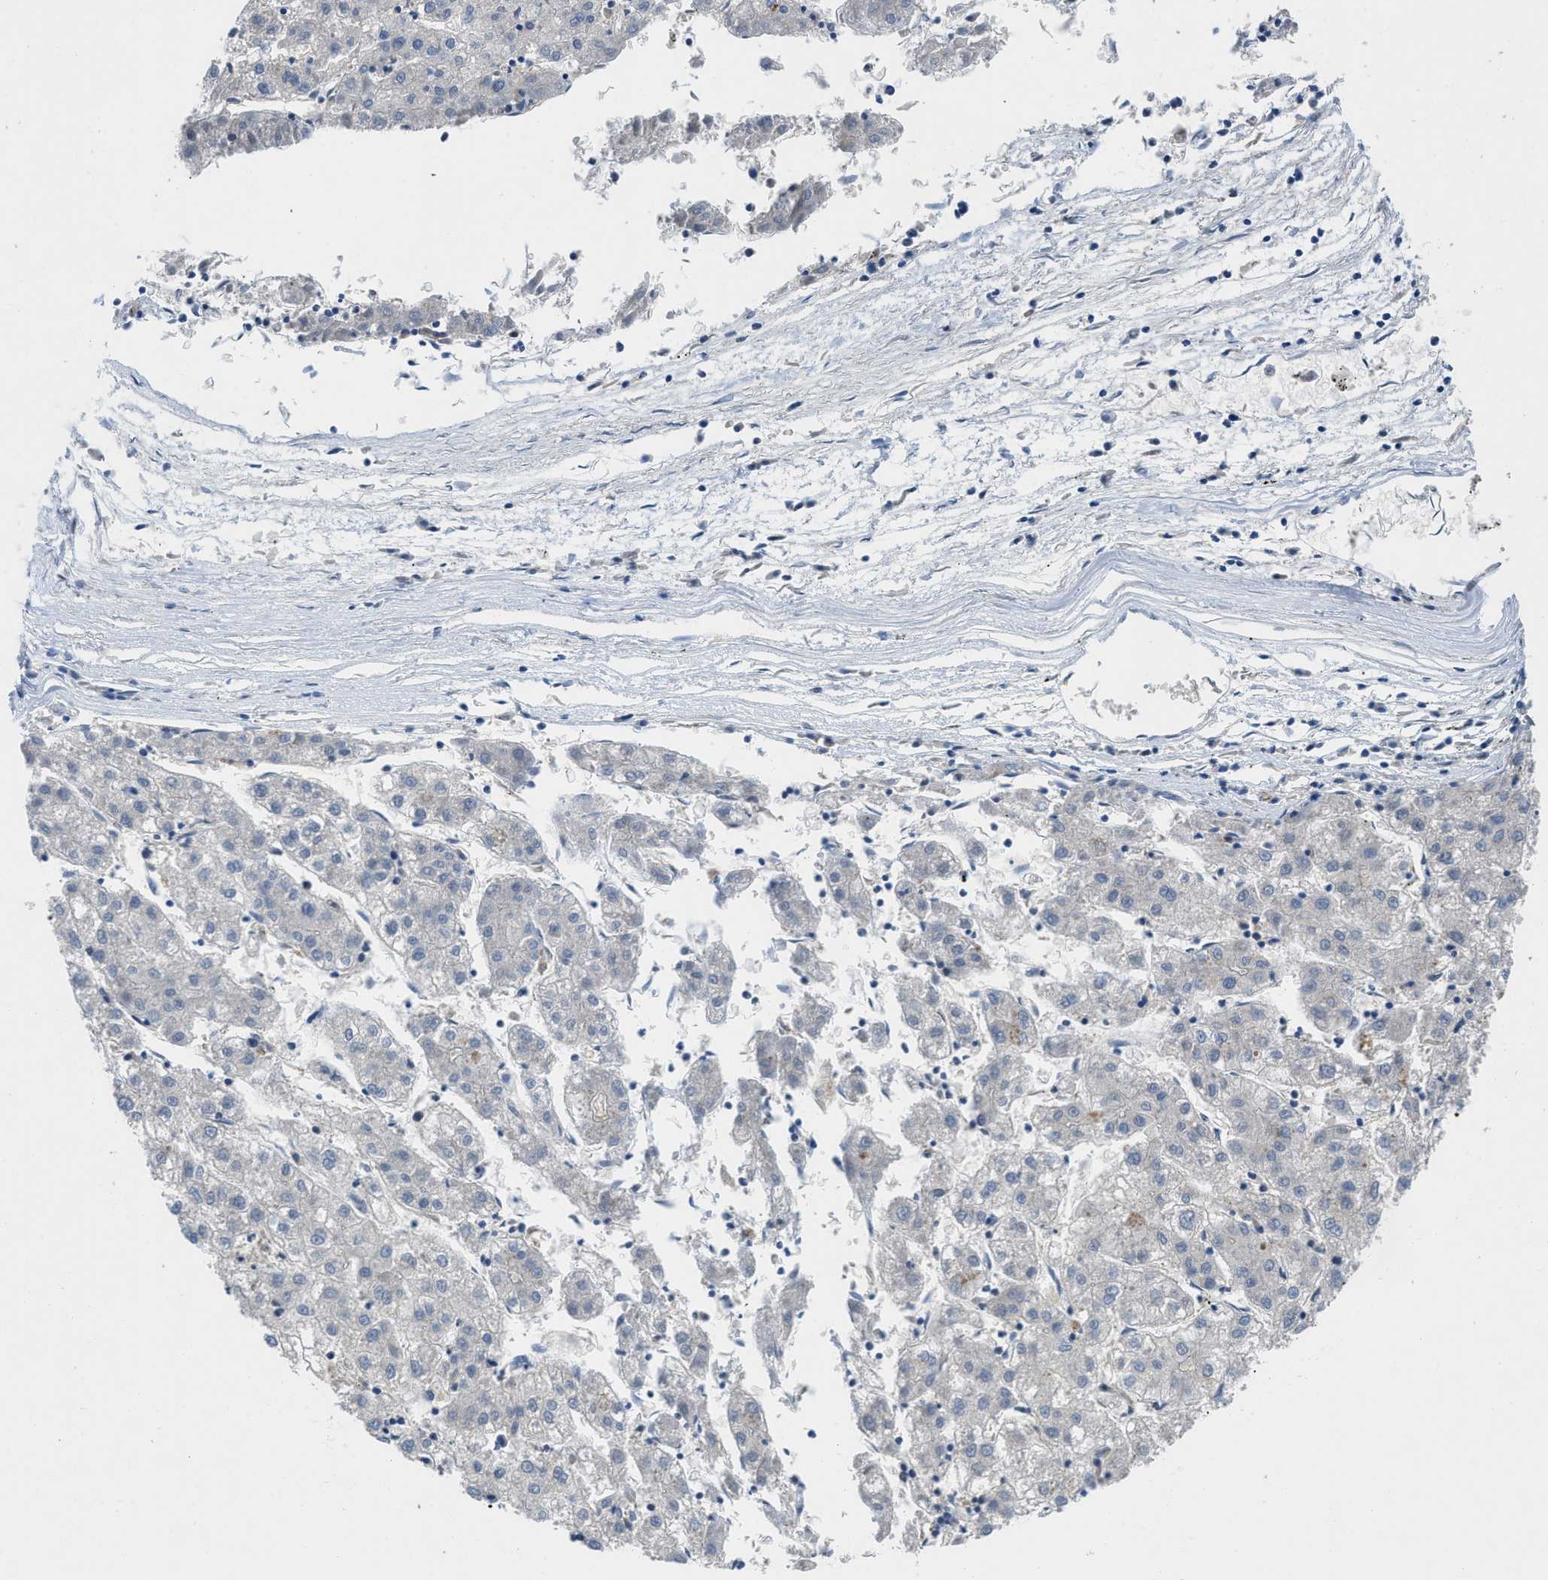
{"staining": {"intensity": "negative", "quantity": "none", "location": "none"}, "tissue": "liver cancer", "cell_type": "Tumor cells", "image_type": "cancer", "snomed": [{"axis": "morphology", "description": "Carcinoma, Hepatocellular, NOS"}, {"axis": "topography", "description": "Liver"}], "caption": "High power microscopy micrograph of an immunohistochemistry (IHC) micrograph of hepatocellular carcinoma (liver), revealing no significant expression in tumor cells.", "gene": "TMEM248", "patient": {"sex": "male", "age": 72}}